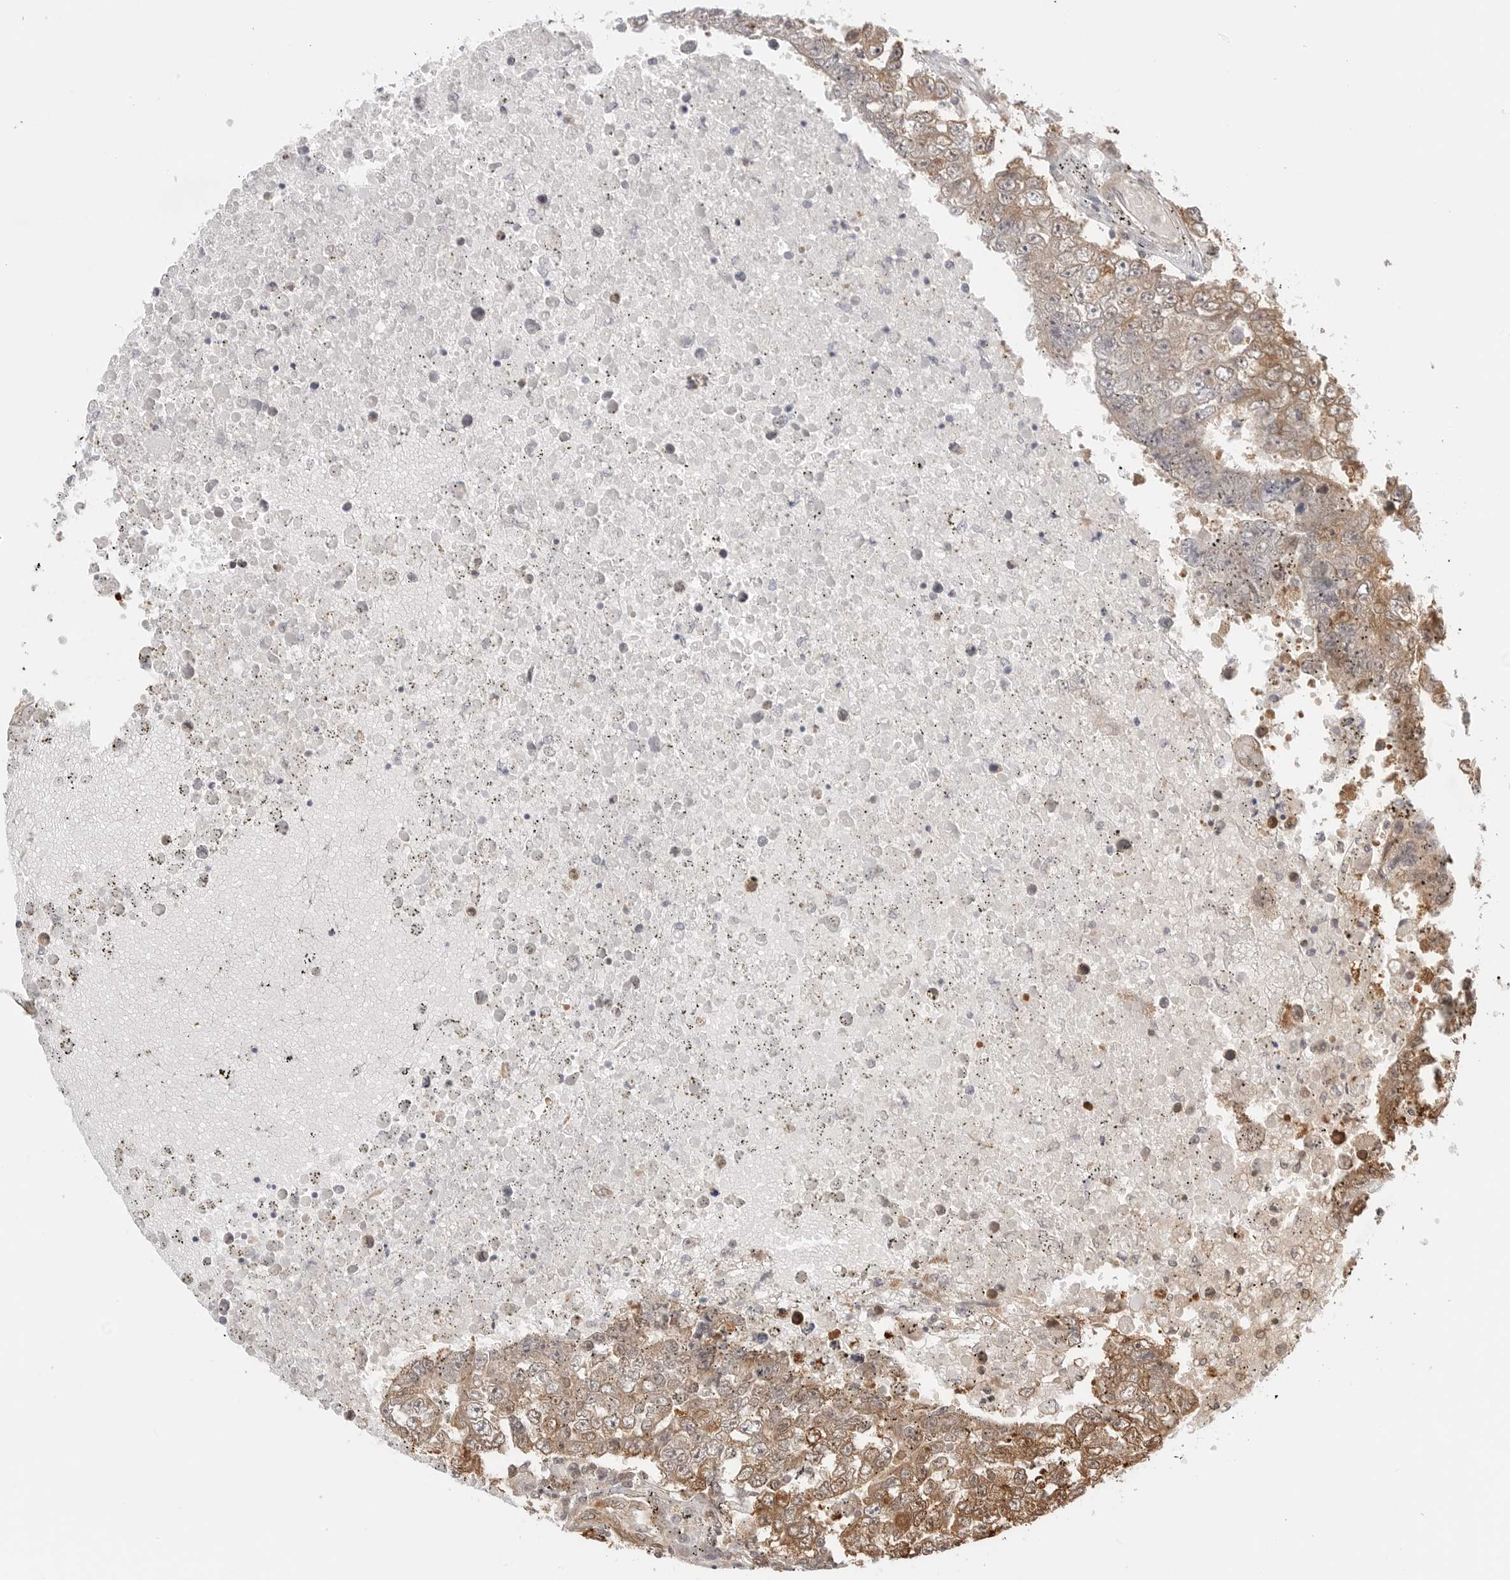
{"staining": {"intensity": "moderate", "quantity": "<25%", "location": "cytoplasmic/membranous"}, "tissue": "testis cancer", "cell_type": "Tumor cells", "image_type": "cancer", "snomed": [{"axis": "morphology", "description": "Carcinoma, Embryonal, NOS"}, {"axis": "topography", "description": "Testis"}], "caption": "Human testis cancer stained with a brown dye displays moderate cytoplasmic/membranous positive positivity in approximately <25% of tumor cells.", "gene": "NUDC", "patient": {"sex": "male", "age": 25}}